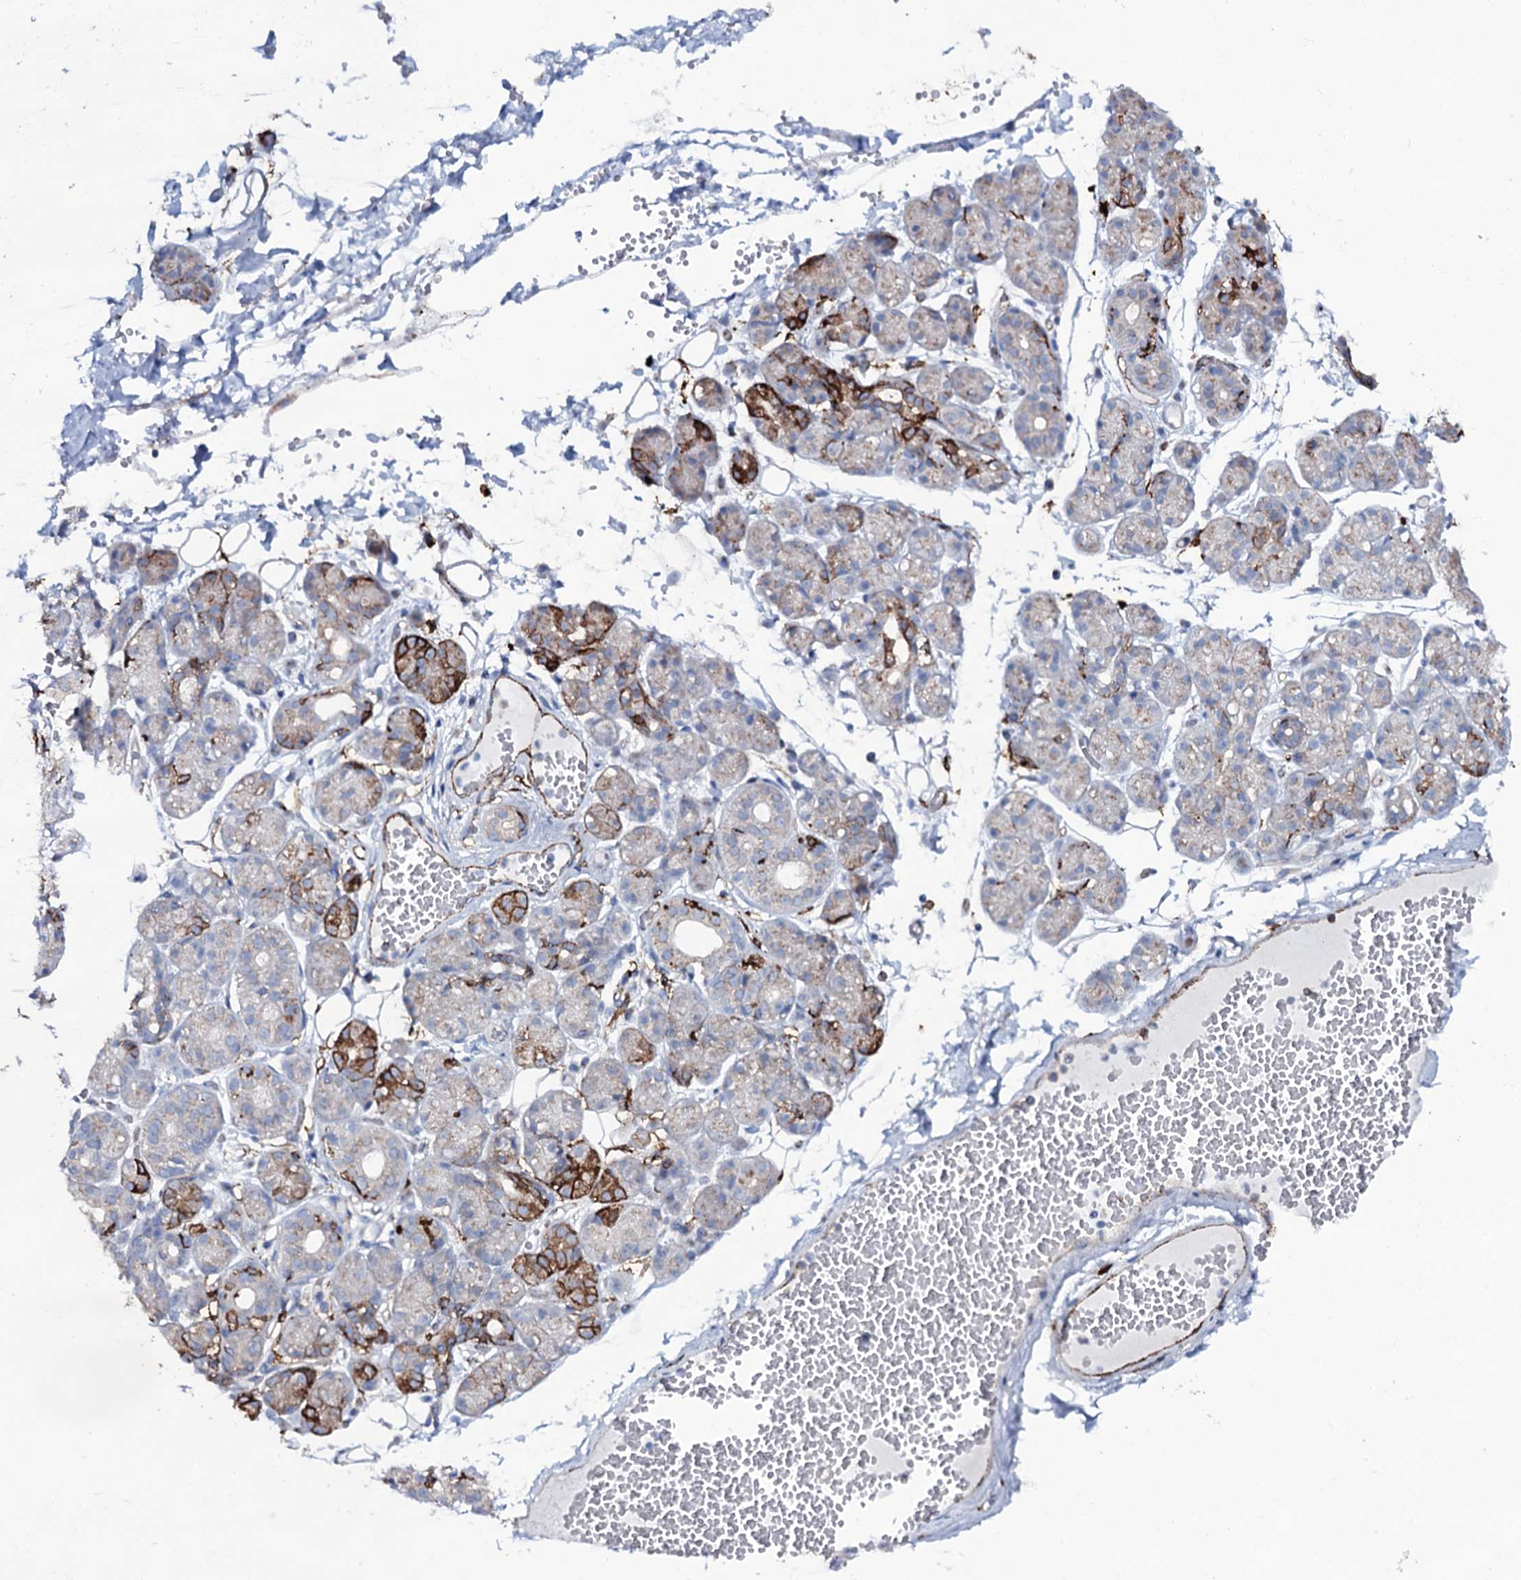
{"staining": {"intensity": "moderate", "quantity": "<25%", "location": "cytoplasmic/membranous"}, "tissue": "salivary gland", "cell_type": "Glandular cells", "image_type": "normal", "snomed": [{"axis": "morphology", "description": "Normal tissue, NOS"}, {"axis": "topography", "description": "Salivary gland"}], "caption": "Brown immunohistochemical staining in normal salivary gland reveals moderate cytoplasmic/membranous staining in about <25% of glandular cells.", "gene": "OSBPL2", "patient": {"sex": "male", "age": 63}}